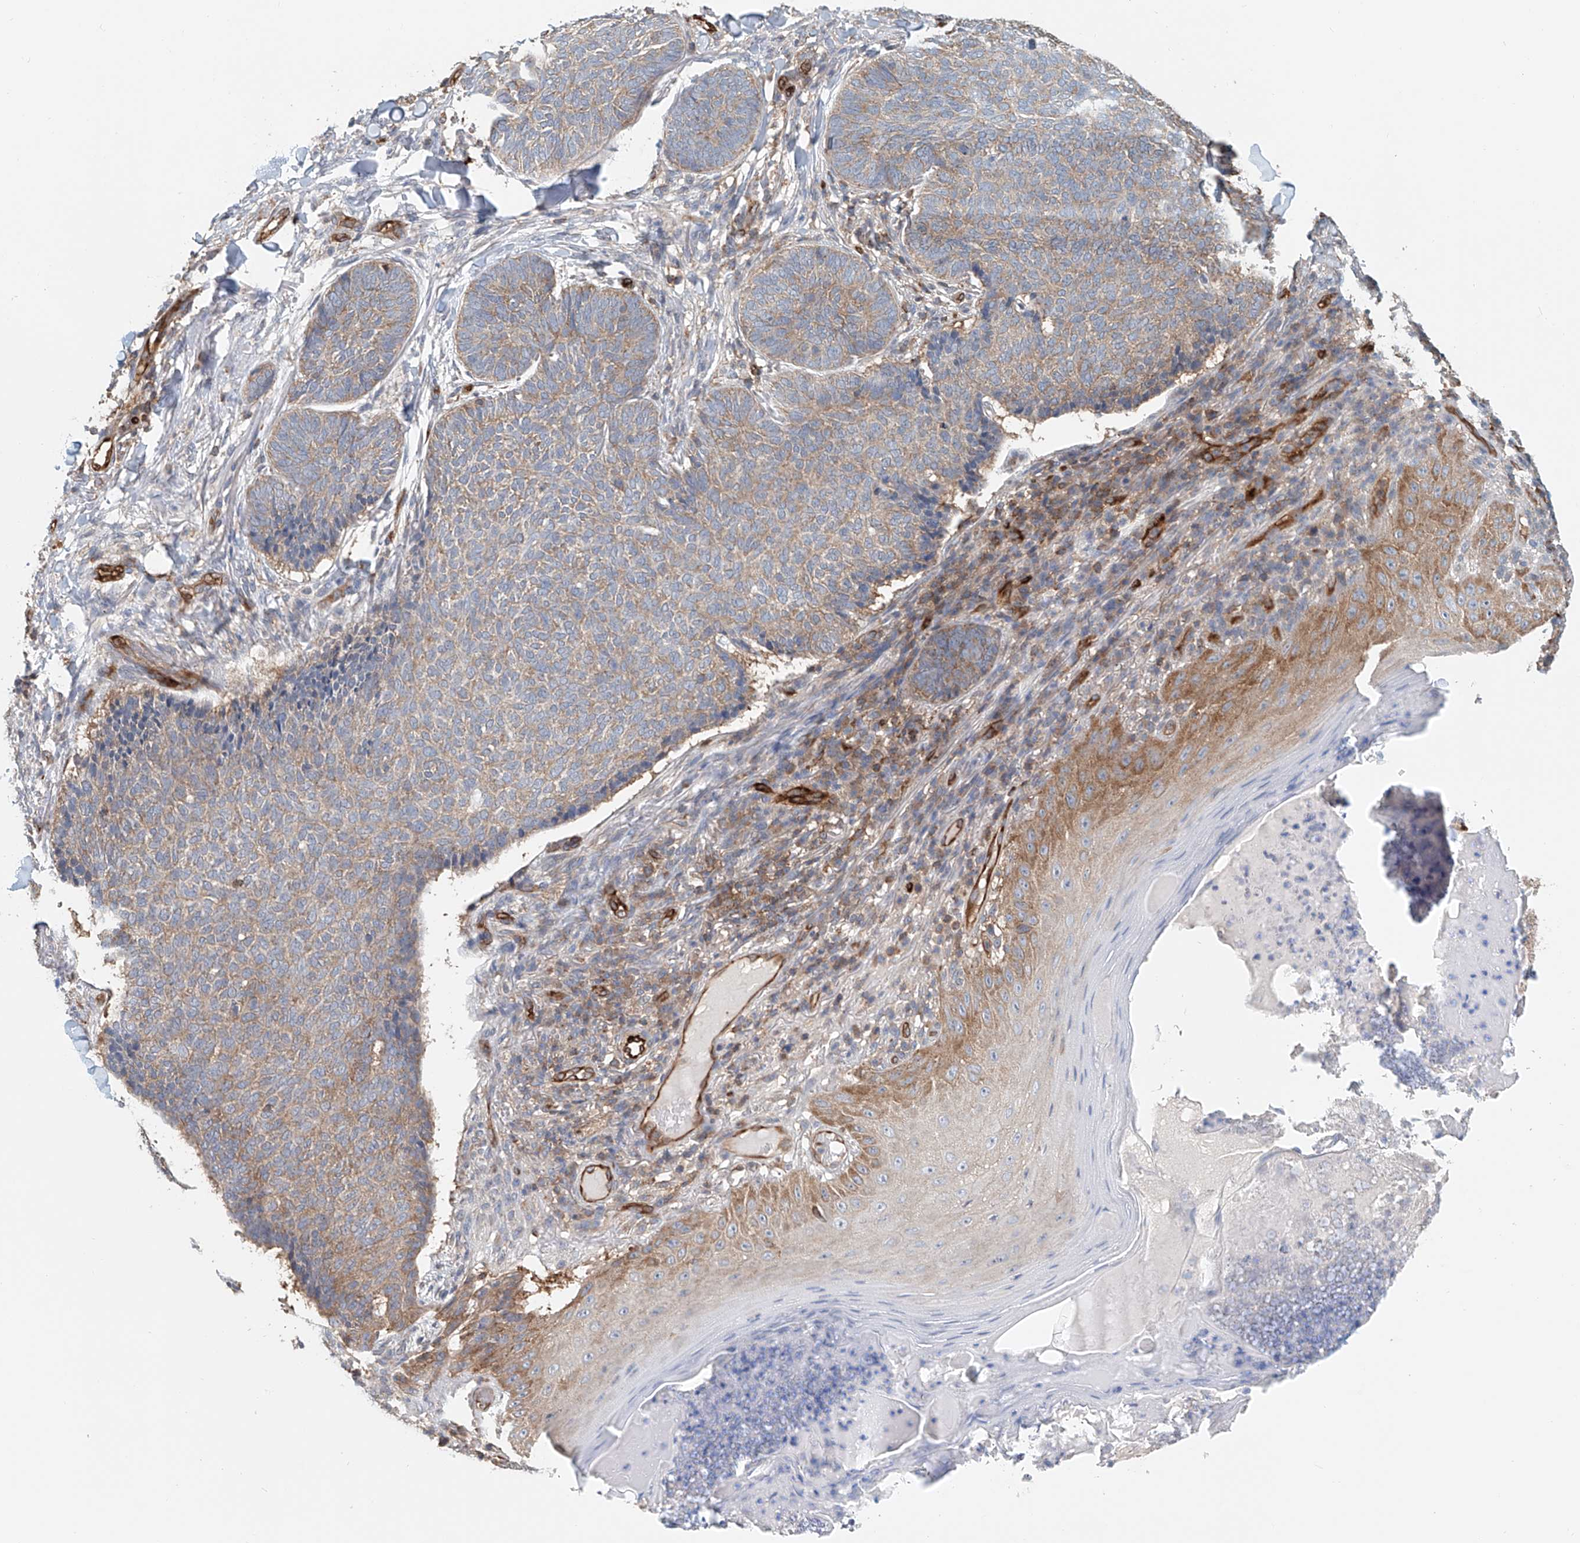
{"staining": {"intensity": "weak", "quantity": "25%-75%", "location": "cytoplasmic/membranous"}, "tissue": "skin cancer", "cell_type": "Tumor cells", "image_type": "cancer", "snomed": [{"axis": "morphology", "description": "Normal tissue, NOS"}, {"axis": "morphology", "description": "Basal cell carcinoma"}, {"axis": "topography", "description": "Skin"}], "caption": "Tumor cells exhibit low levels of weak cytoplasmic/membranous positivity in approximately 25%-75% of cells in human skin basal cell carcinoma.", "gene": "FRYL", "patient": {"sex": "male", "age": 50}}